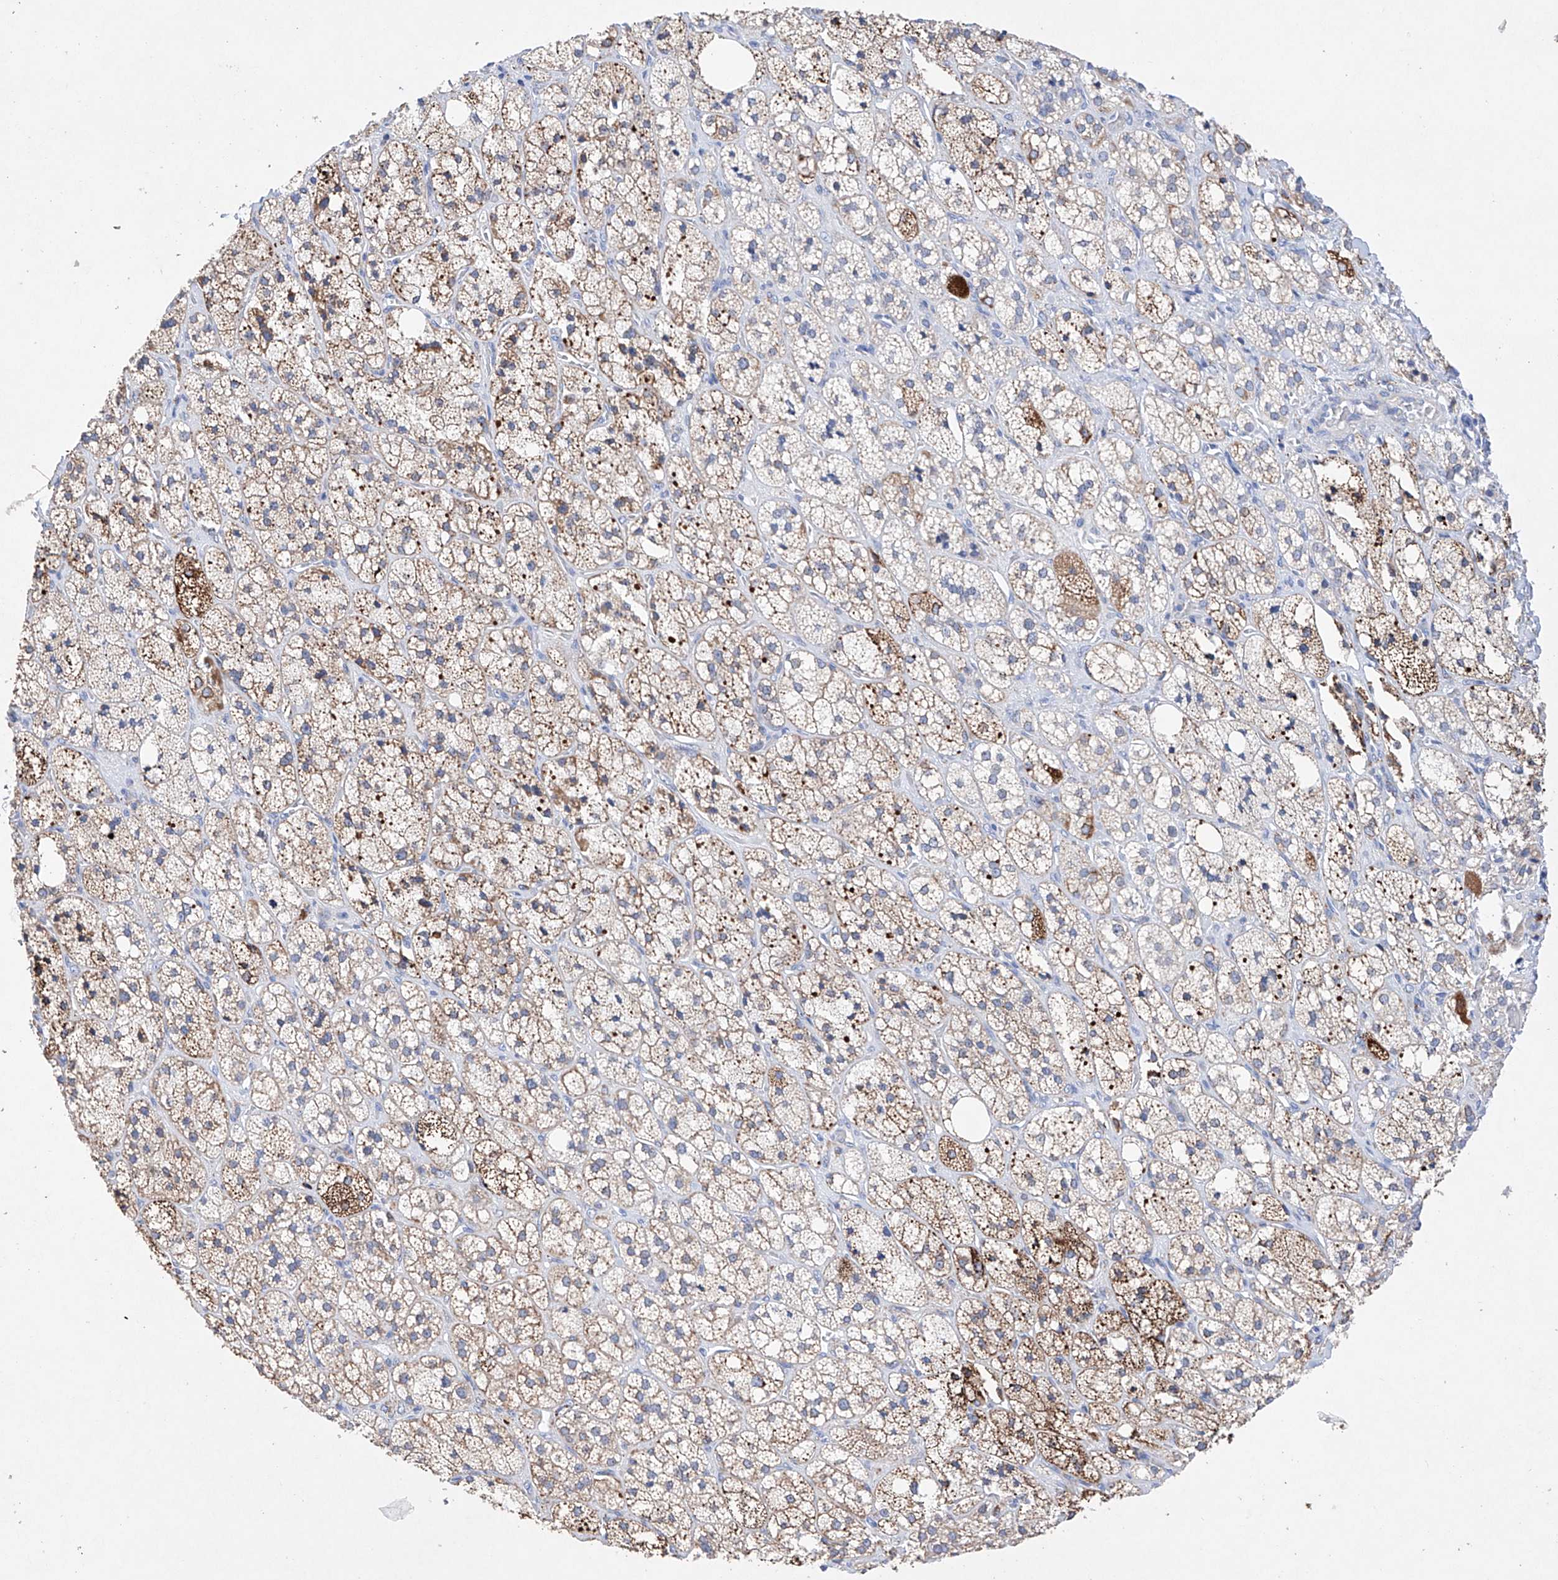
{"staining": {"intensity": "moderate", "quantity": "25%-75%", "location": "cytoplasmic/membranous"}, "tissue": "adrenal gland", "cell_type": "Glandular cells", "image_type": "normal", "snomed": [{"axis": "morphology", "description": "Normal tissue, NOS"}, {"axis": "topography", "description": "Adrenal gland"}], "caption": "Immunohistochemistry of unremarkable adrenal gland exhibits medium levels of moderate cytoplasmic/membranous positivity in about 25%-75% of glandular cells. The staining was performed using DAB (3,3'-diaminobenzidine), with brown indicating positive protein expression. Nuclei are stained blue with hematoxylin.", "gene": "NRROS", "patient": {"sex": "male", "age": 61}}